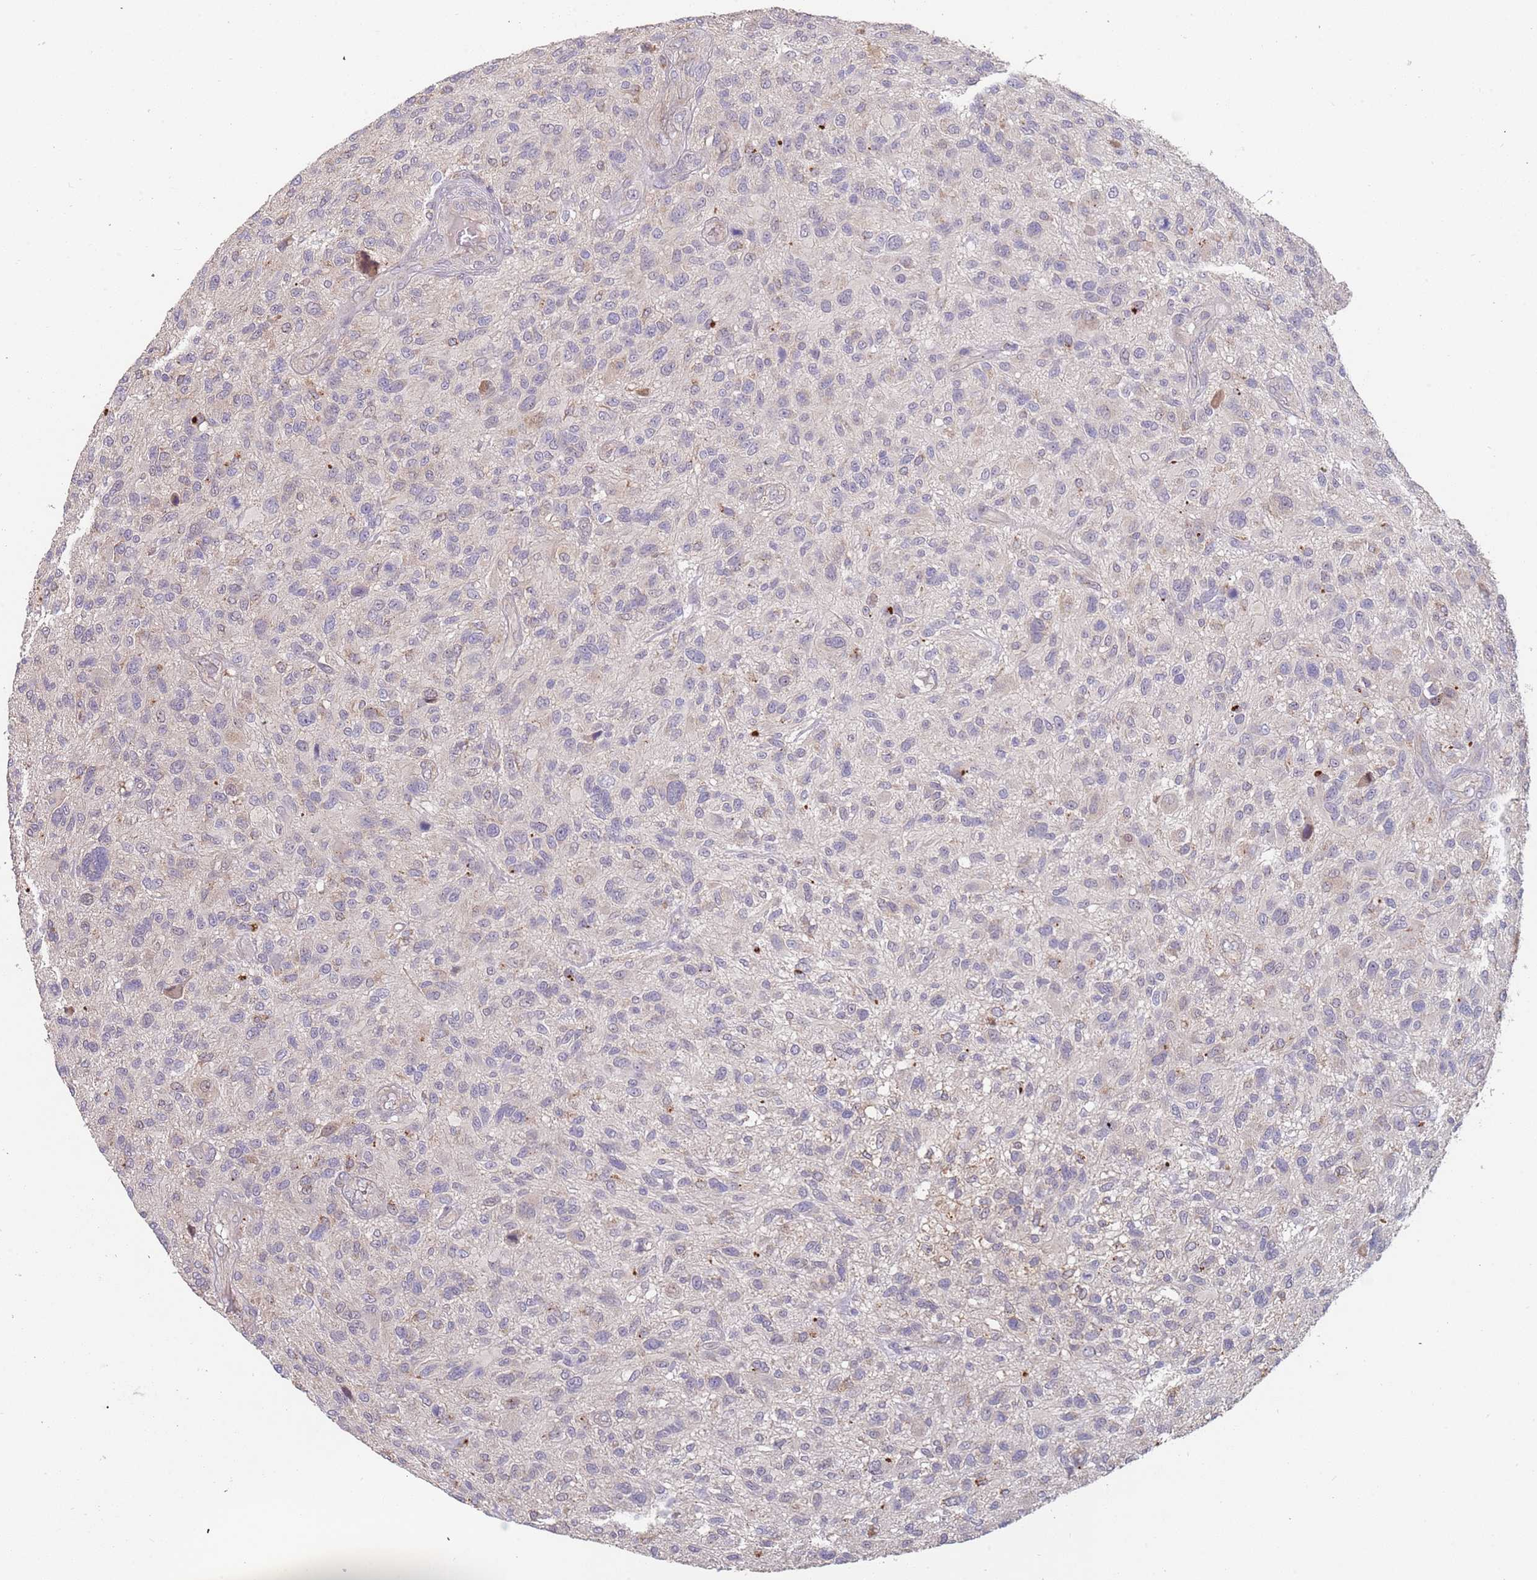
{"staining": {"intensity": "negative", "quantity": "none", "location": "none"}, "tissue": "glioma", "cell_type": "Tumor cells", "image_type": "cancer", "snomed": [{"axis": "morphology", "description": "Glioma, malignant, High grade"}, {"axis": "topography", "description": "Brain"}], "caption": "Micrograph shows no significant protein positivity in tumor cells of glioma.", "gene": "TMEM64", "patient": {"sex": "male", "age": 47}}